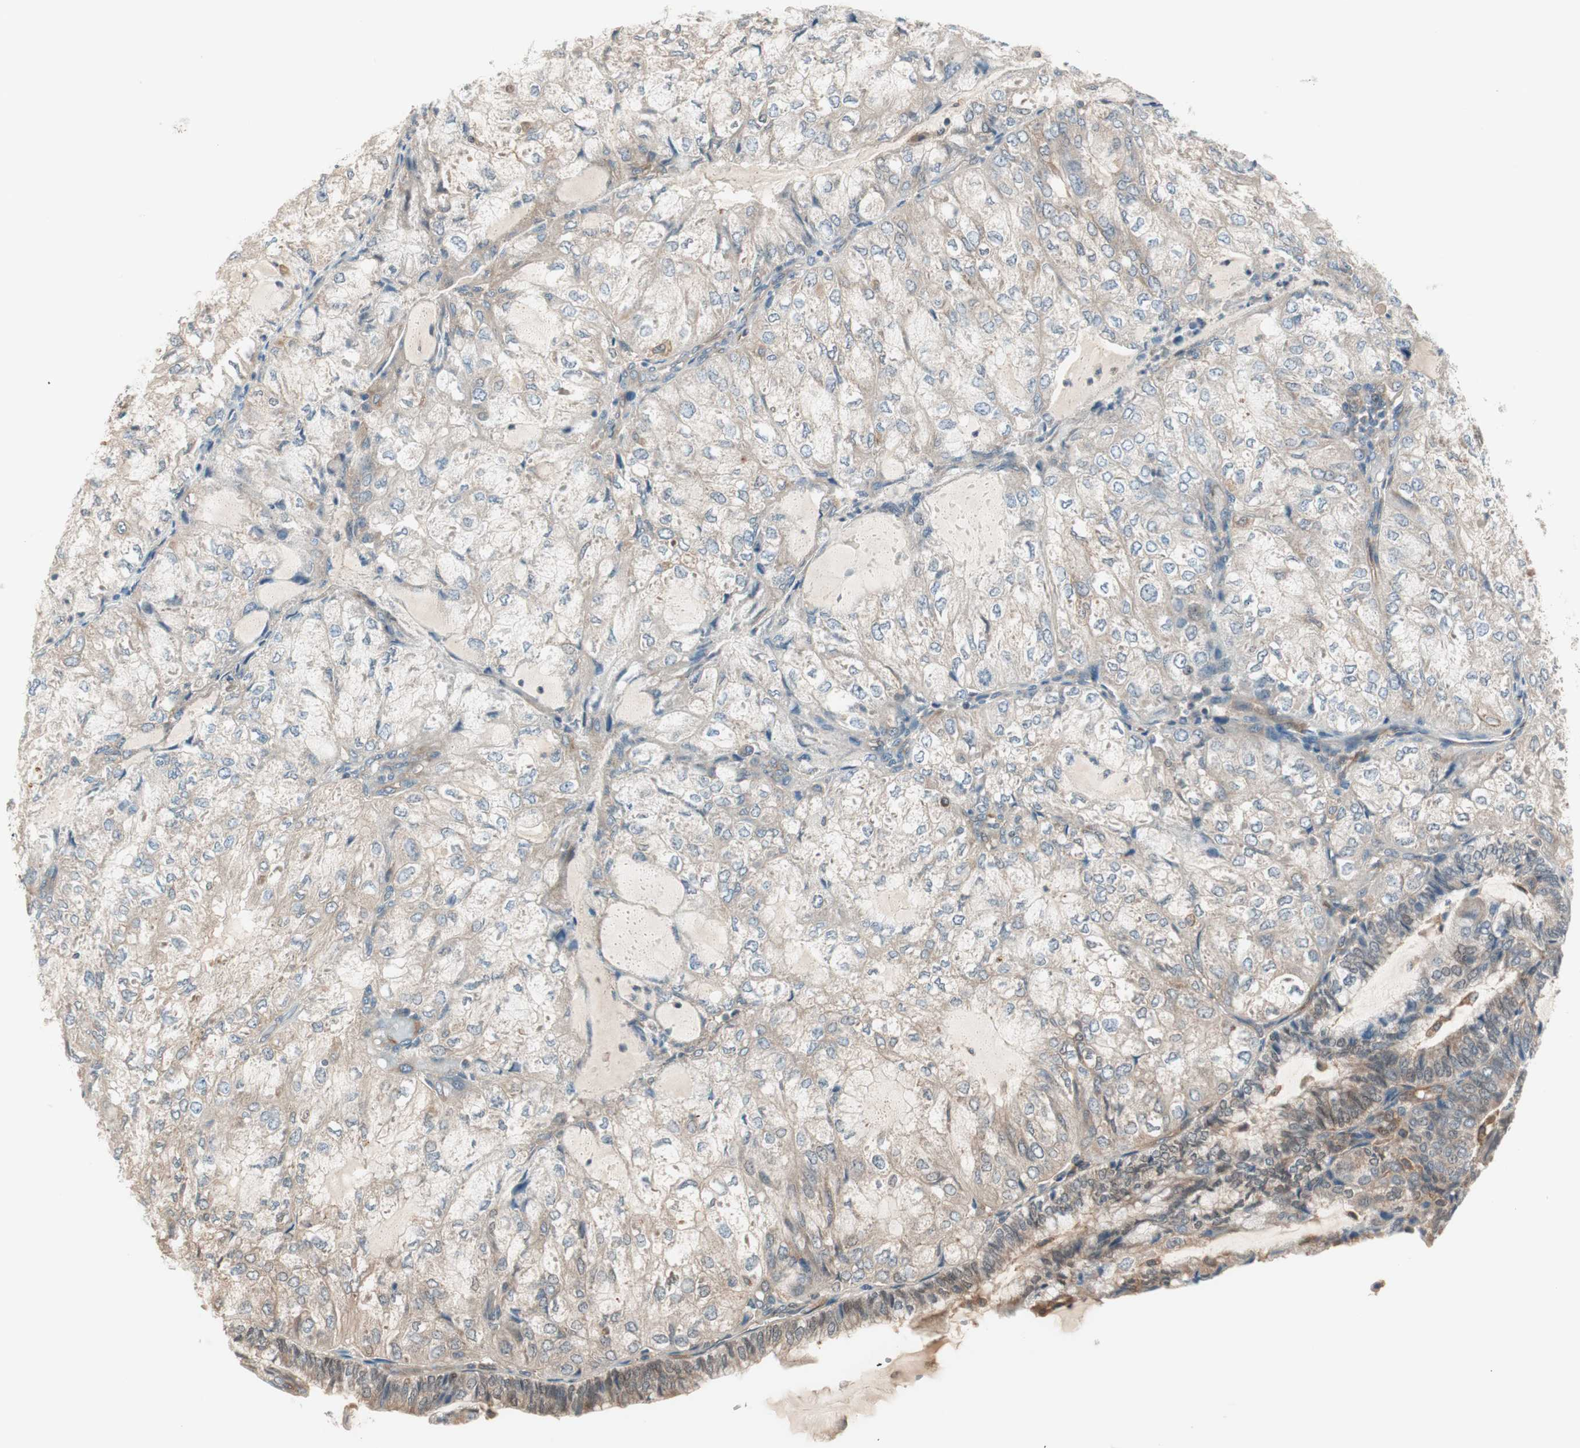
{"staining": {"intensity": "moderate", "quantity": ">75%", "location": "cytoplasmic/membranous"}, "tissue": "endometrial cancer", "cell_type": "Tumor cells", "image_type": "cancer", "snomed": [{"axis": "morphology", "description": "Adenocarcinoma, NOS"}, {"axis": "topography", "description": "Endometrium"}], "caption": "The histopathology image exhibits immunohistochemical staining of endometrial cancer. There is moderate cytoplasmic/membranous staining is present in about >75% of tumor cells. Nuclei are stained in blue.", "gene": "GALT", "patient": {"sex": "female", "age": 81}}